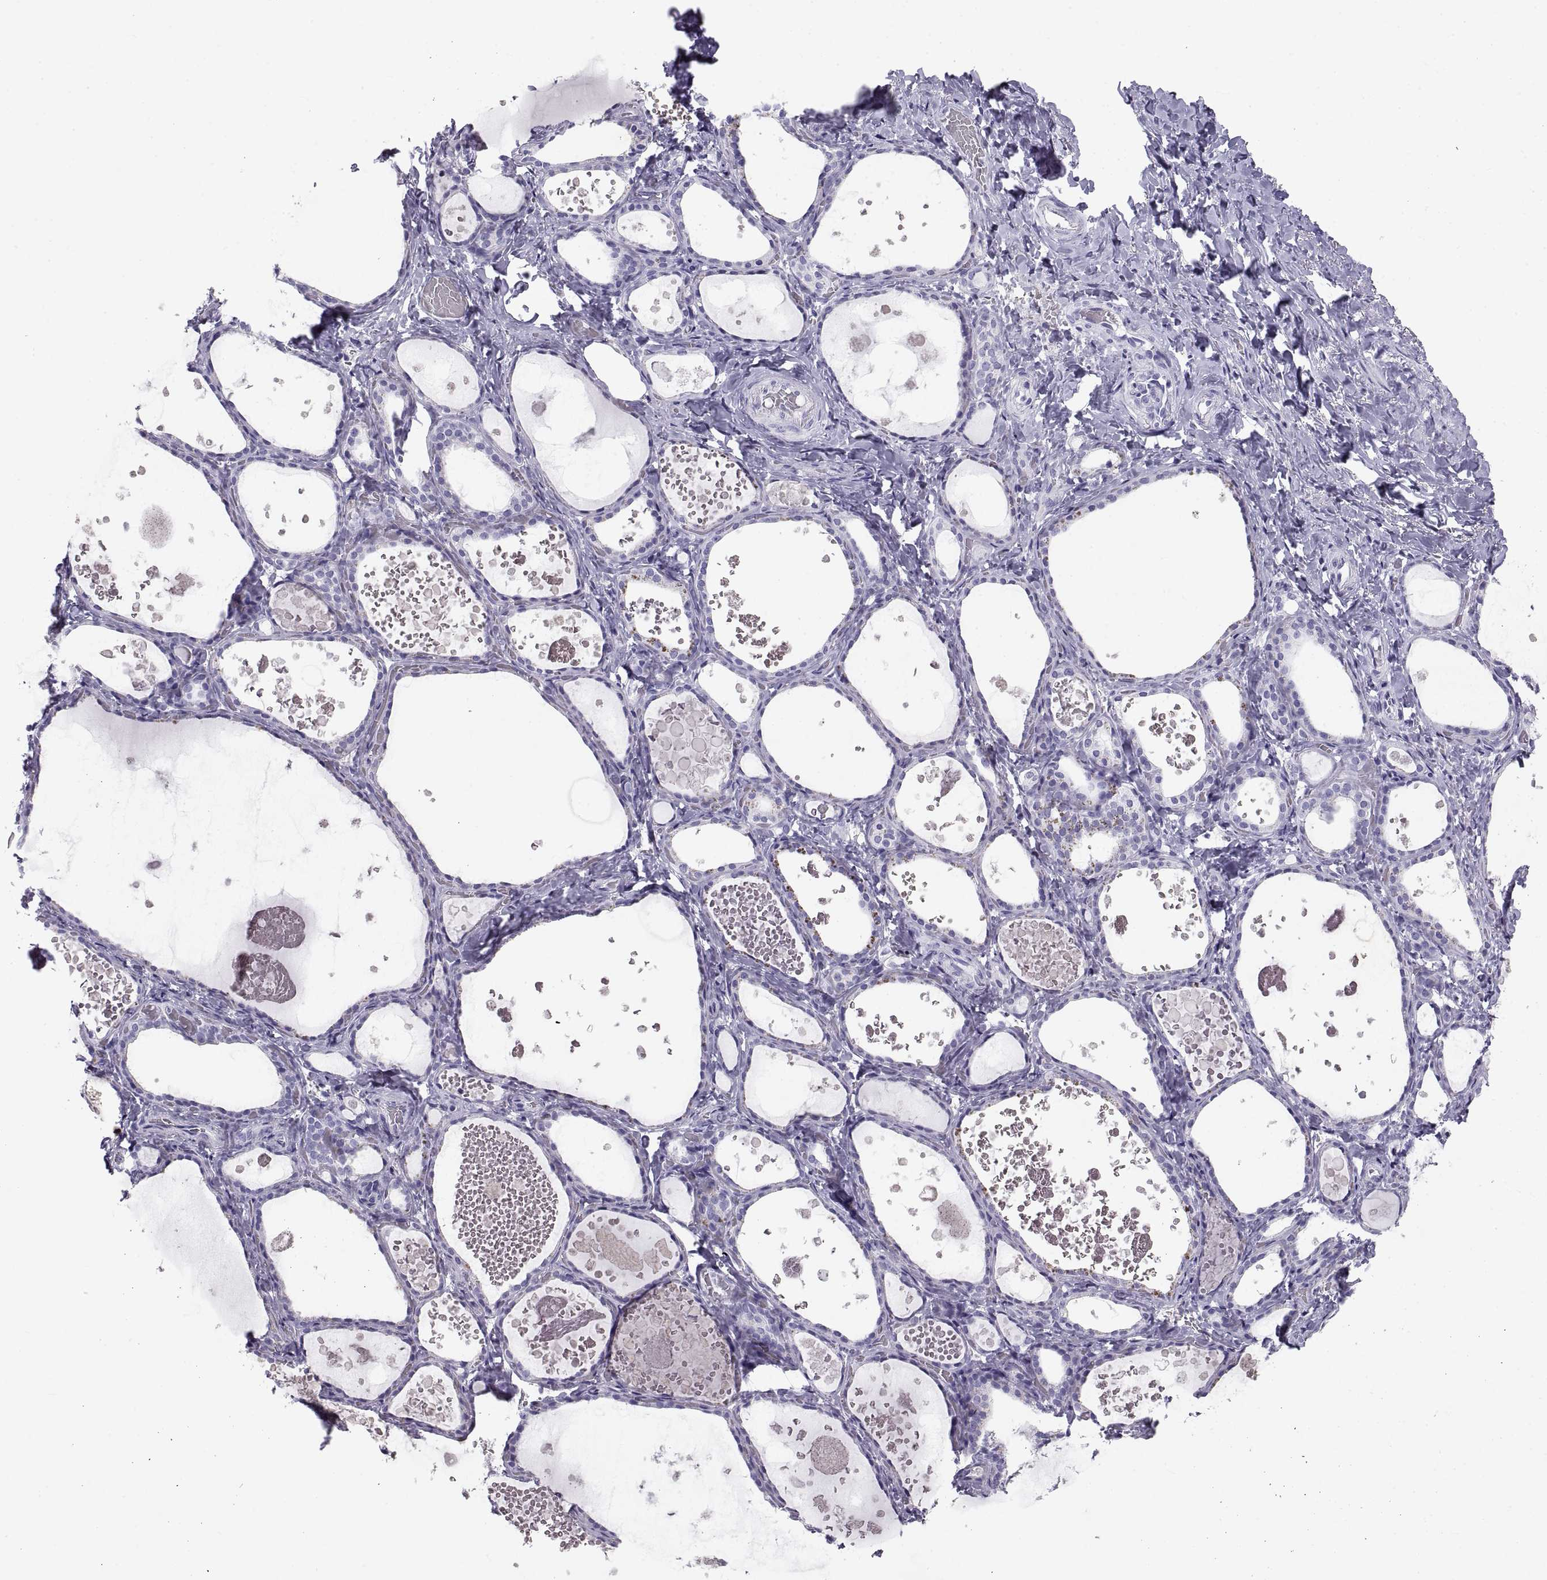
{"staining": {"intensity": "negative", "quantity": "none", "location": "none"}, "tissue": "thyroid gland", "cell_type": "Glandular cells", "image_type": "normal", "snomed": [{"axis": "morphology", "description": "Normal tissue, NOS"}, {"axis": "topography", "description": "Thyroid gland"}], "caption": "DAB immunohistochemical staining of normal thyroid gland exhibits no significant staining in glandular cells. (DAB IHC visualized using brightfield microscopy, high magnification).", "gene": "RLBP1", "patient": {"sex": "female", "age": 56}}